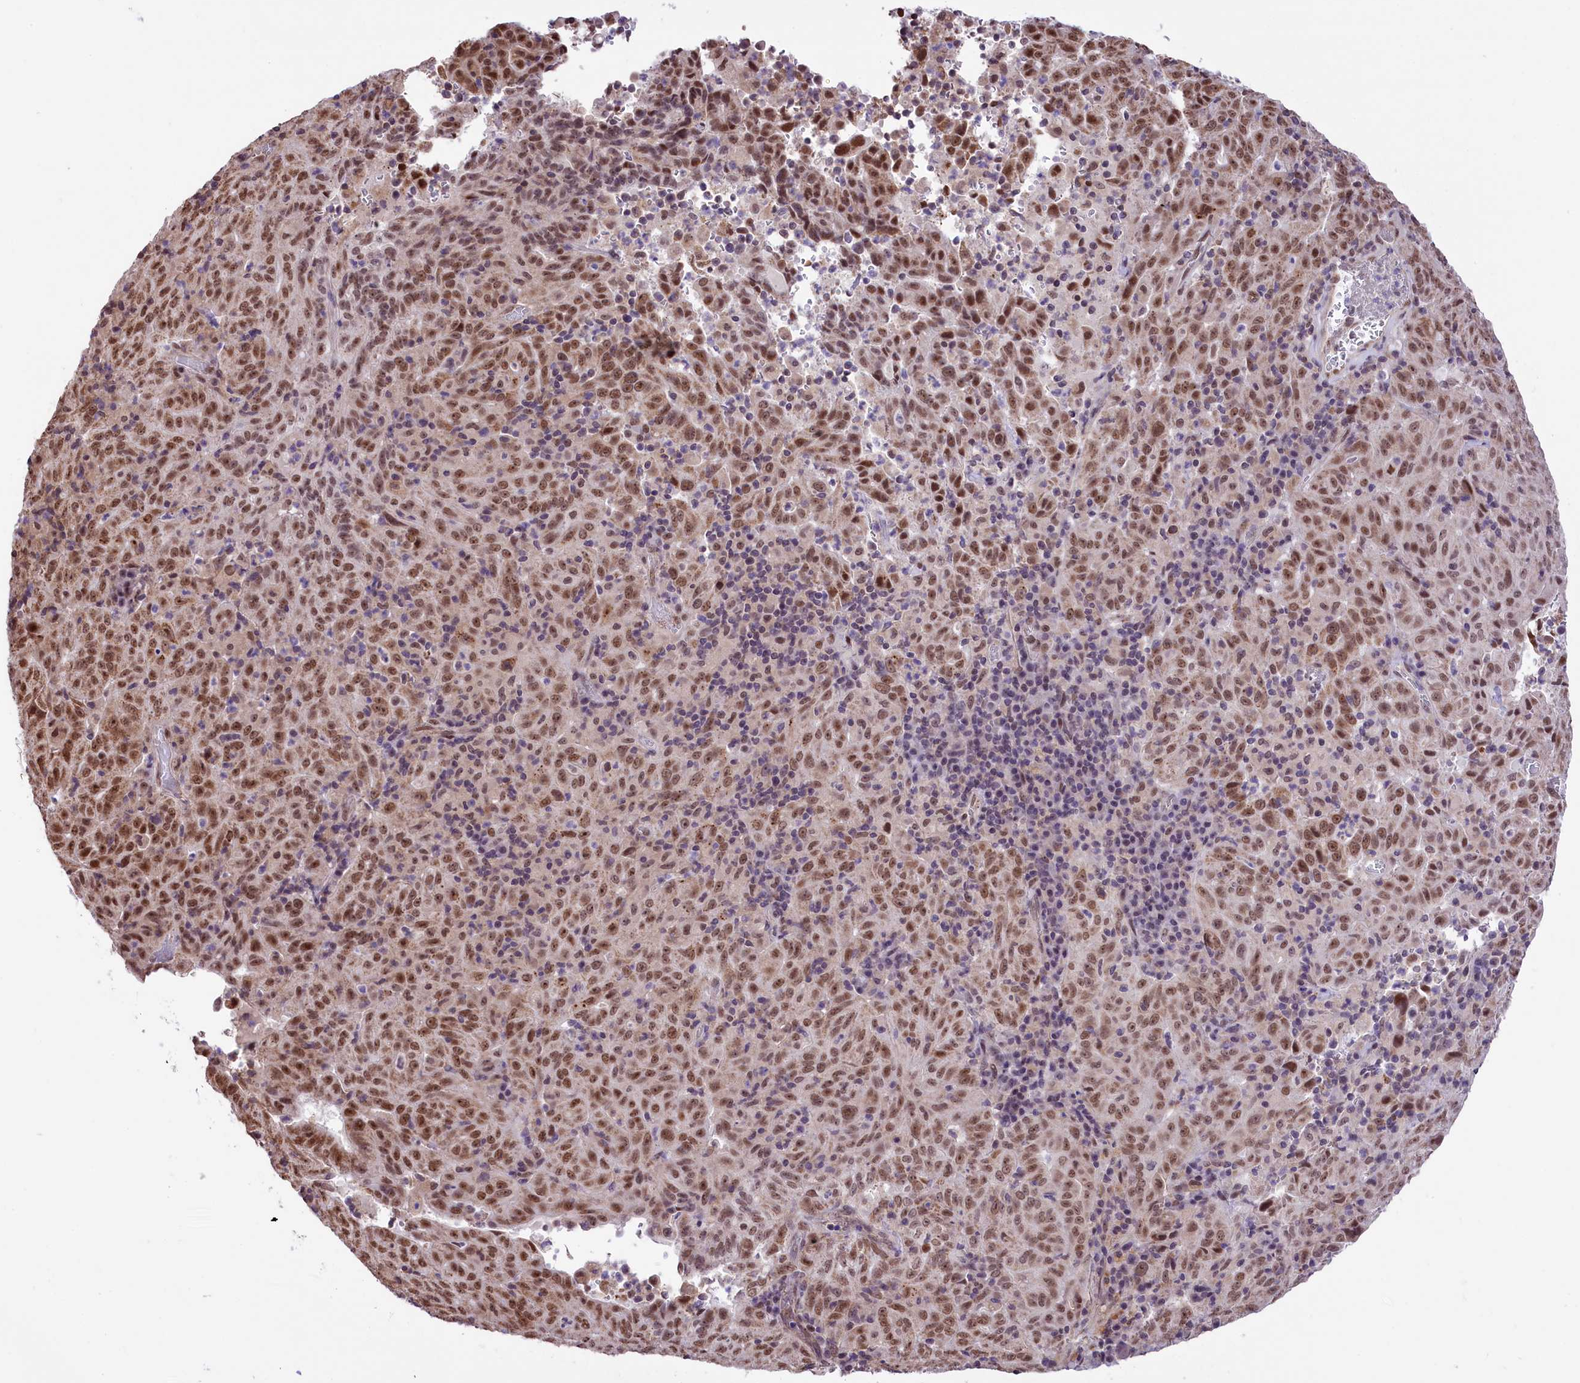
{"staining": {"intensity": "moderate", "quantity": ">75%", "location": "nuclear"}, "tissue": "pancreatic cancer", "cell_type": "Tumor cells", "image_type": "cancer", "snomed": [{"axis": "morphology", "description": "Adenocarcinoma, NOS"}, {"axis": "topography", "description": "Pancreas"}], "caption": "Immunohistochemistry histopathology image of neoplastic tissue: adenocarcinoma (pancreatic) stained using immunohistochemistry demonstrates medium levels of moderate protein expression localized specifically in the nuclear of tumor cells, appearing as a nuclear brown color.", "gene": "MRPL54", "patient": {"sex": "male", "age": 63}}